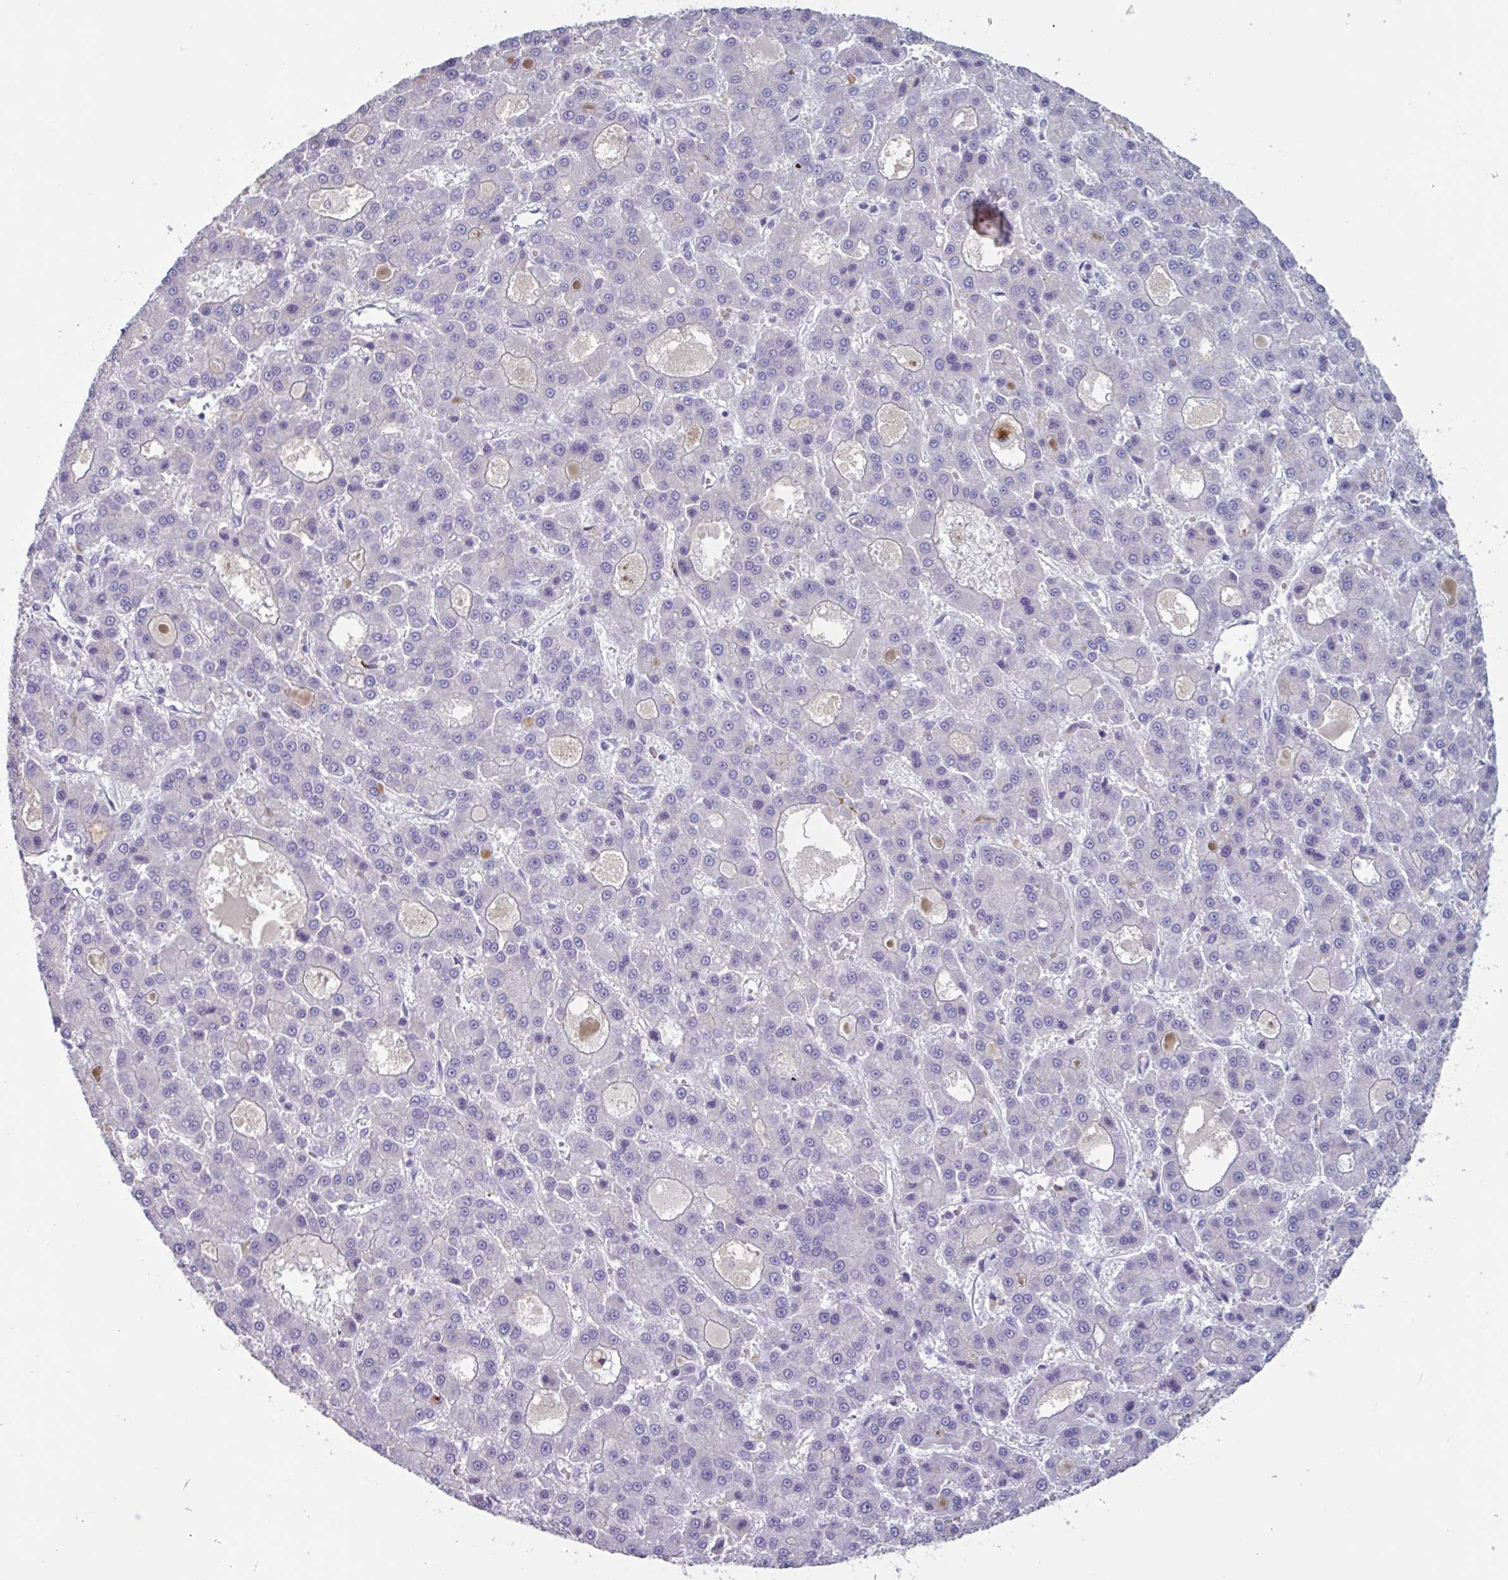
{"staining": {"intensity": "negative", "quantity": "none", "location": "none"}, "tissue": "liver cancer", "cell_type": "Tumor cells", "image_type": "cancer", "snomed": [{"axis": "morphology", "description": "Carcinoma, Hepatocellular, NOS"}, {"axis": "topography", "description": "Liver"}], "caption": "This is a micrograph of immunohistochemistry (IHC) staining of liver cancer (hepatocellular carcinoma), which shows no expression in tumor cells.", "gene": "OR2T10", "patient": {"sex": "male", "age": 70}}